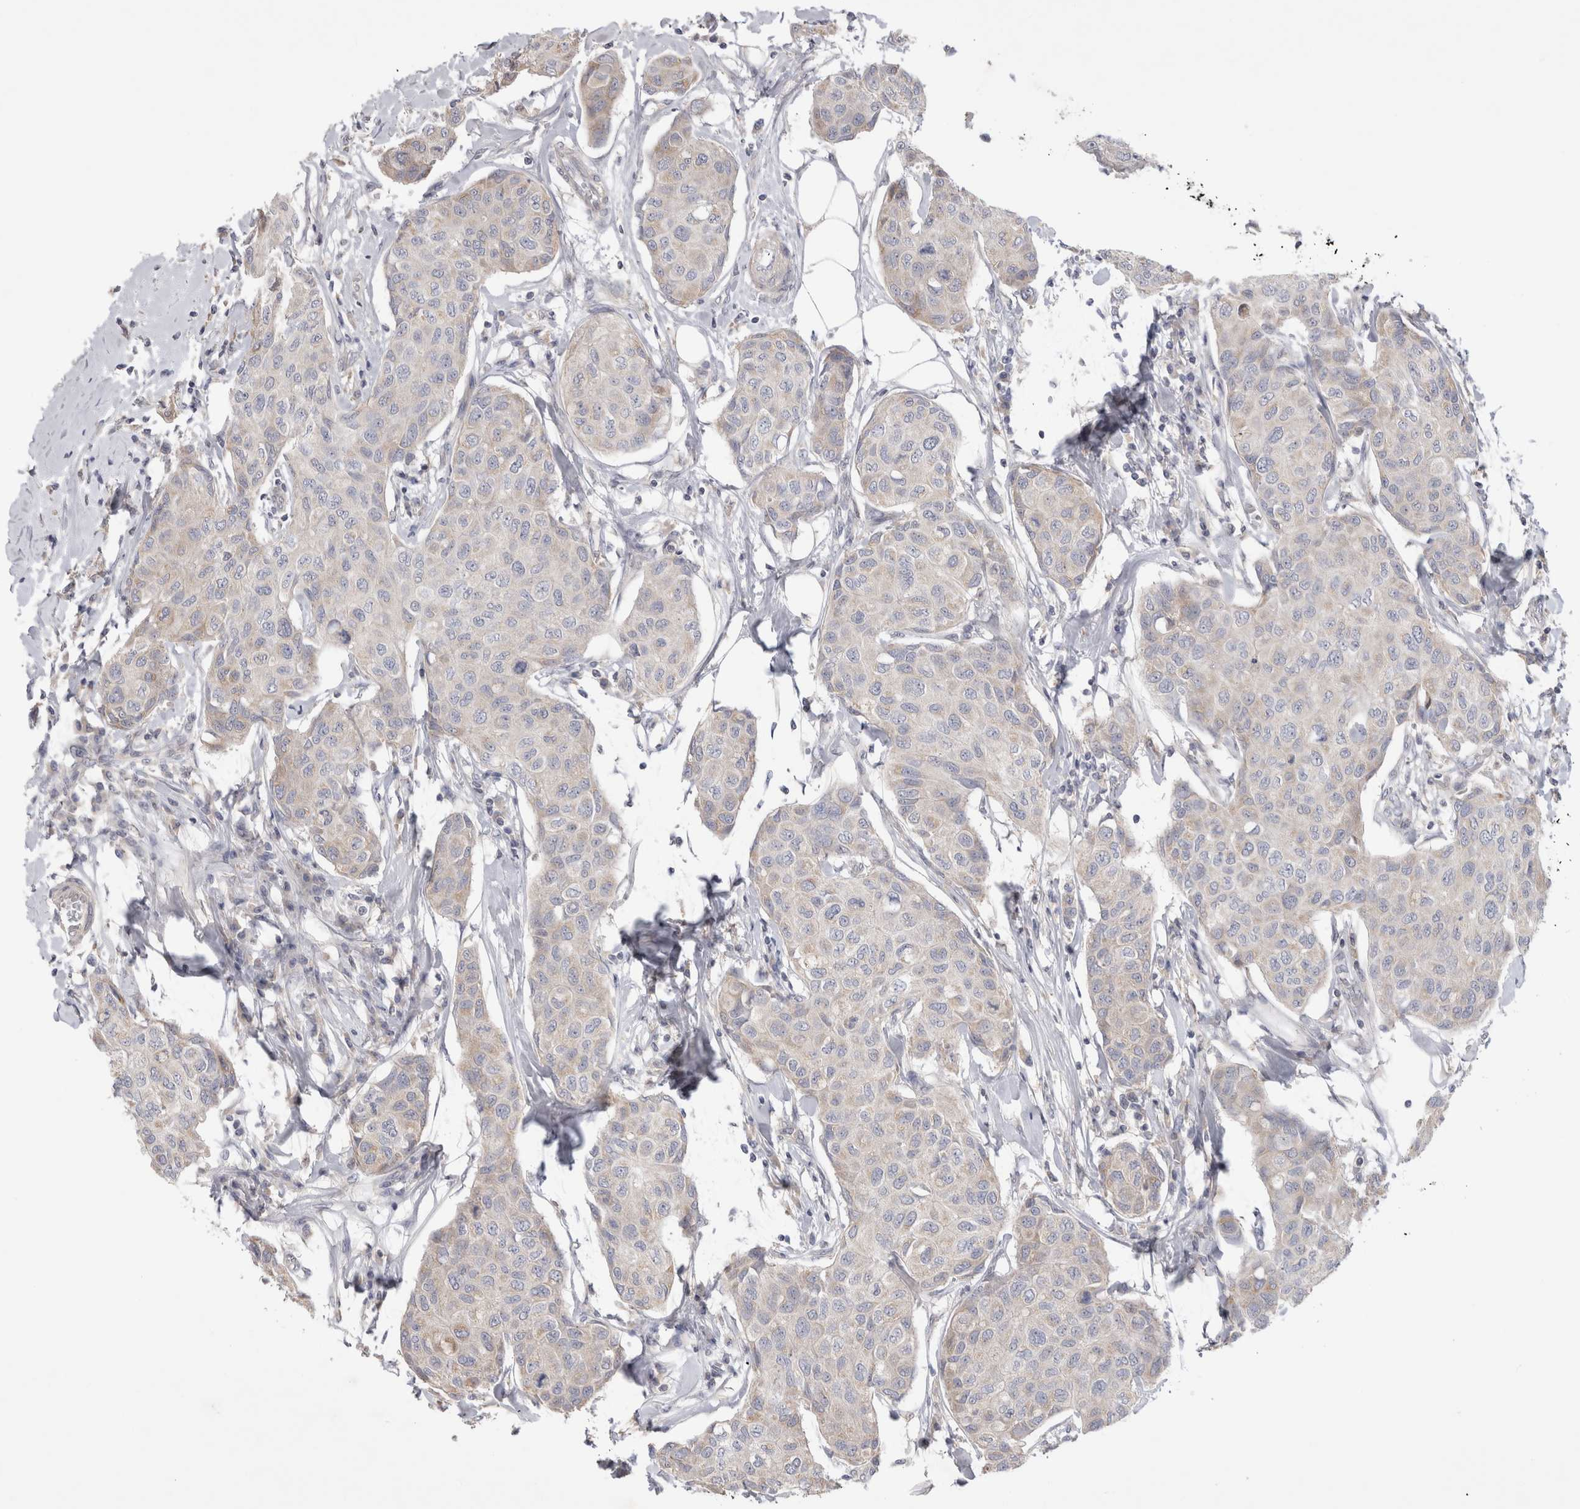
{"staining": {"intensity": "negative", "quantity": "none", "location": "none"}, "tissue": "breast cancer", "cell_type": "Tumor cells", "image_type": "cancer", "snomed": [{"axis": "morphology", "description": "Duct carcinoma"}, {"axis": "topography", "description": "Breast"}], "caption": "An IHC micrograph of infiltrating ductal carcinoma (breast) is shown. There is no staining in tumor cells of infiltrating ductal carcinoma (breast).", "gene": "SRD5A3", "patient": {"sex": "female", "age": 80}}